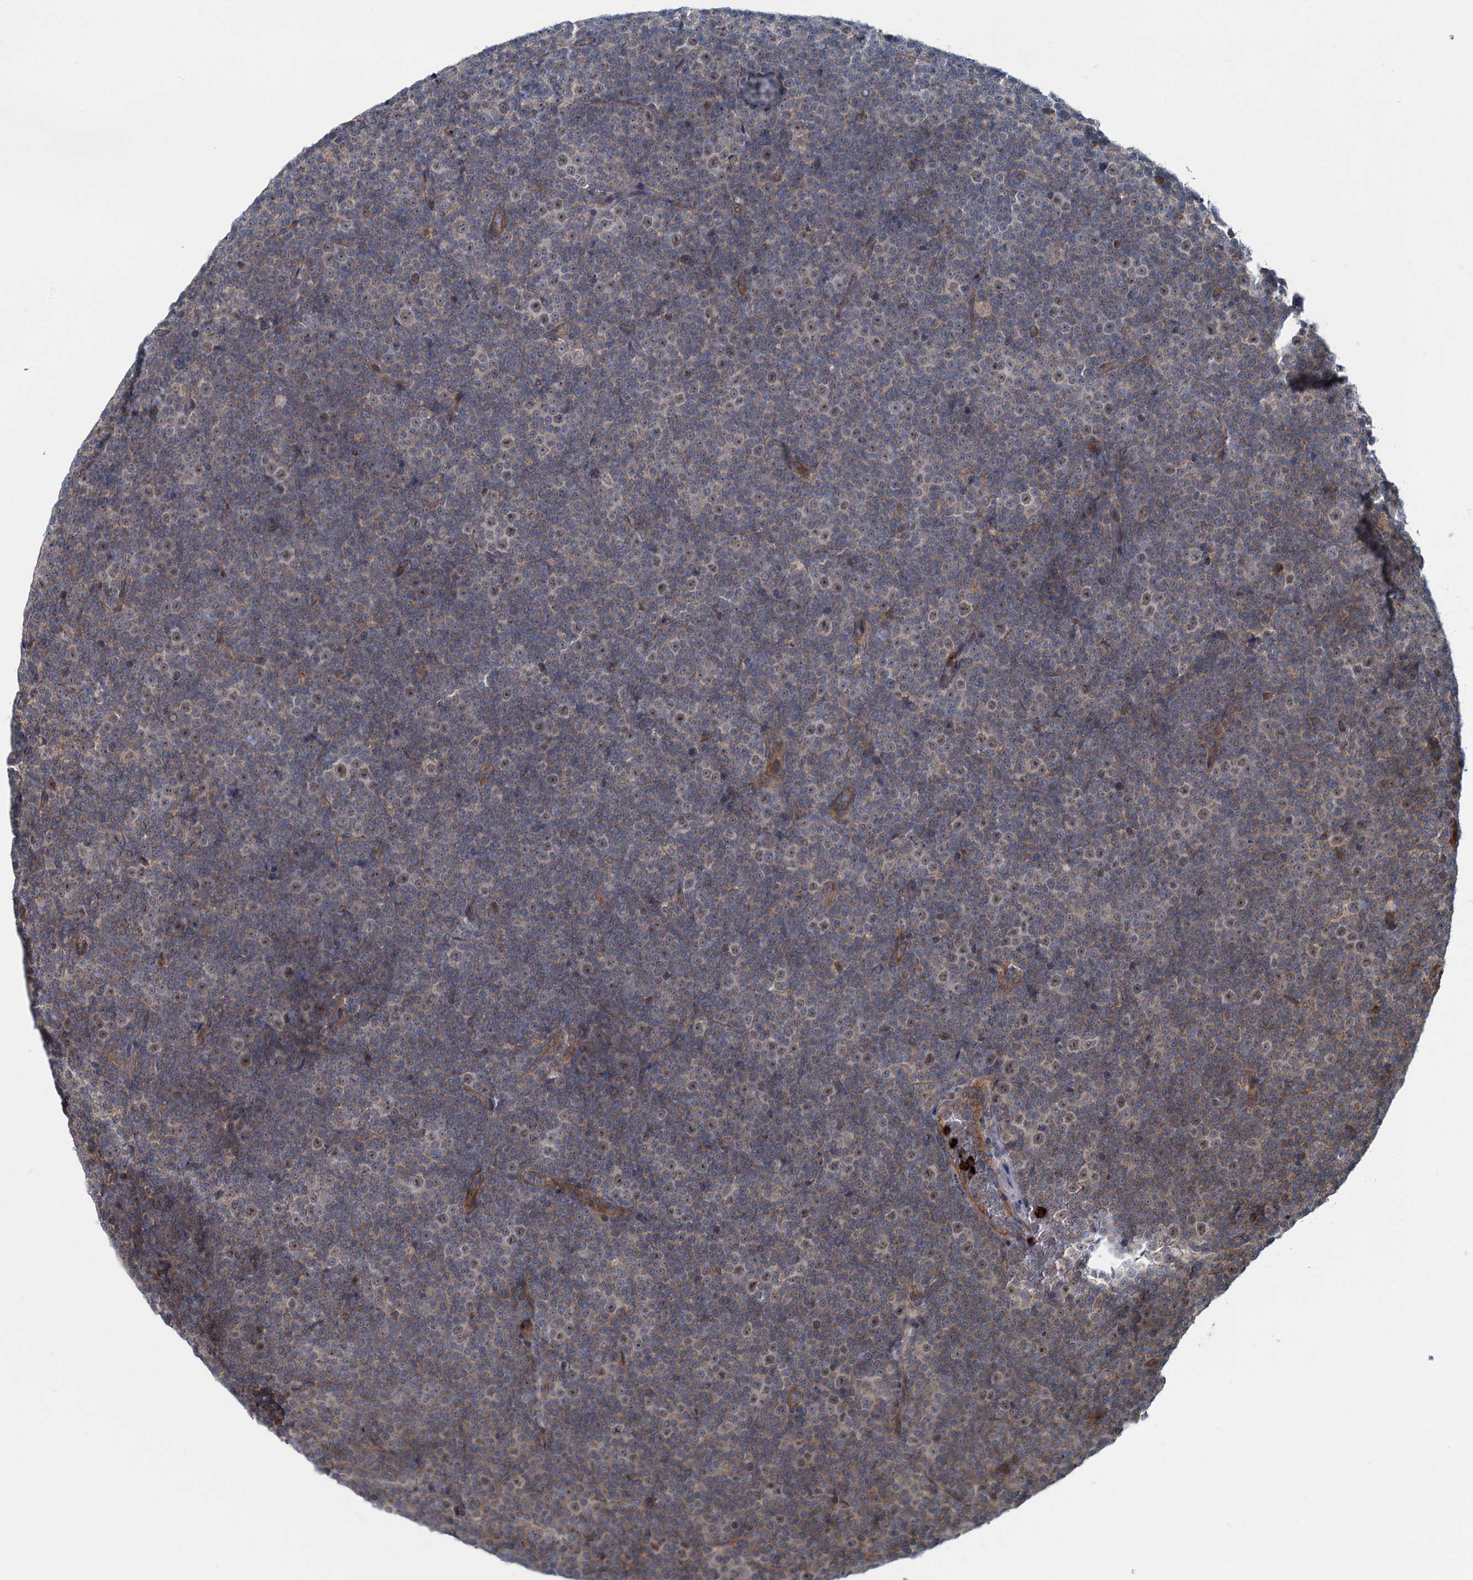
{"staining": {"intensity": "moderate", "quantity": "<25%", "location": "nuclear"}, "tissue": "lymphoma", "cell_type": "Tumor cells", "image_type": "cancer", "snomed": [{"axis": "morphology", "description": "Malignant lymphoma, non-Hodgkin's type, Low grade"}, {"axis": "topography", "description": "Lymph node"}], "caption": "Immunohistochemistry (IHC) (DAB) staining of lymphoma demonstrates moderate nuclear protein staining in about <25% of tumor cells. The staining was performed using DAB, with brown indicating positive protein expression. Nuclei are stained blue with hematoxylin.", "gene": "ADCY2", "patient": {"sex": "female", "age": 67}}